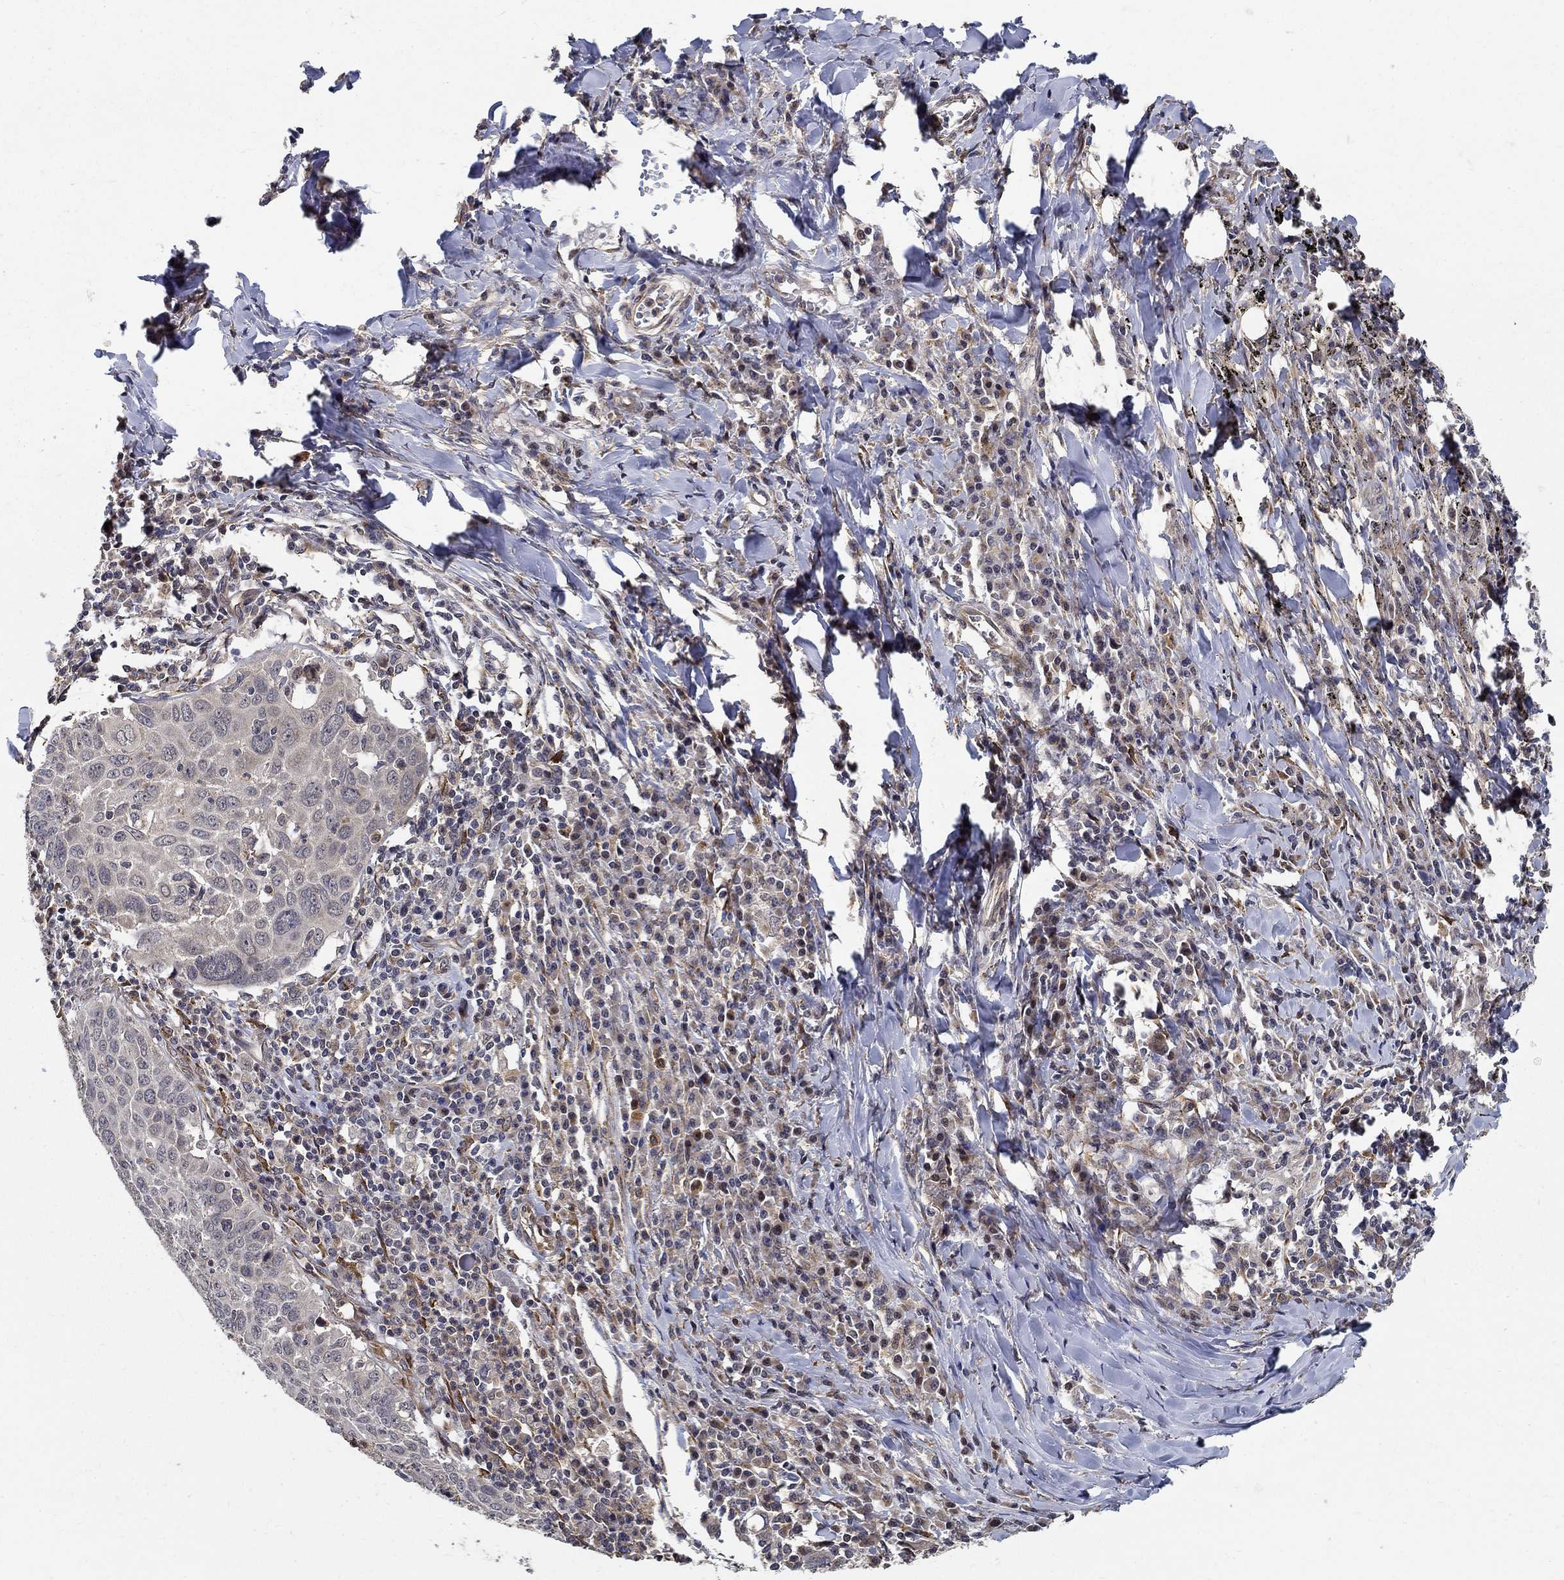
{"staining": {"intensity": "strong", "quantity": "<25%", "location": "nuclear"}, "tissue": "lung cancer", "cell_type": "Tumor cells", "image_type": "cancer", "snomed": [{"axis": "morphology", "description": "Squamous cell carcinoma, NOS"}, {"axis": "topography", "description": "Lung"}], "caption": "Protein staining reveals strong nuclear expression in about <25% of tumor cells in lung cancer.", "gene": "ZNF594", "patient": {"sex": "male", "age": 57}}